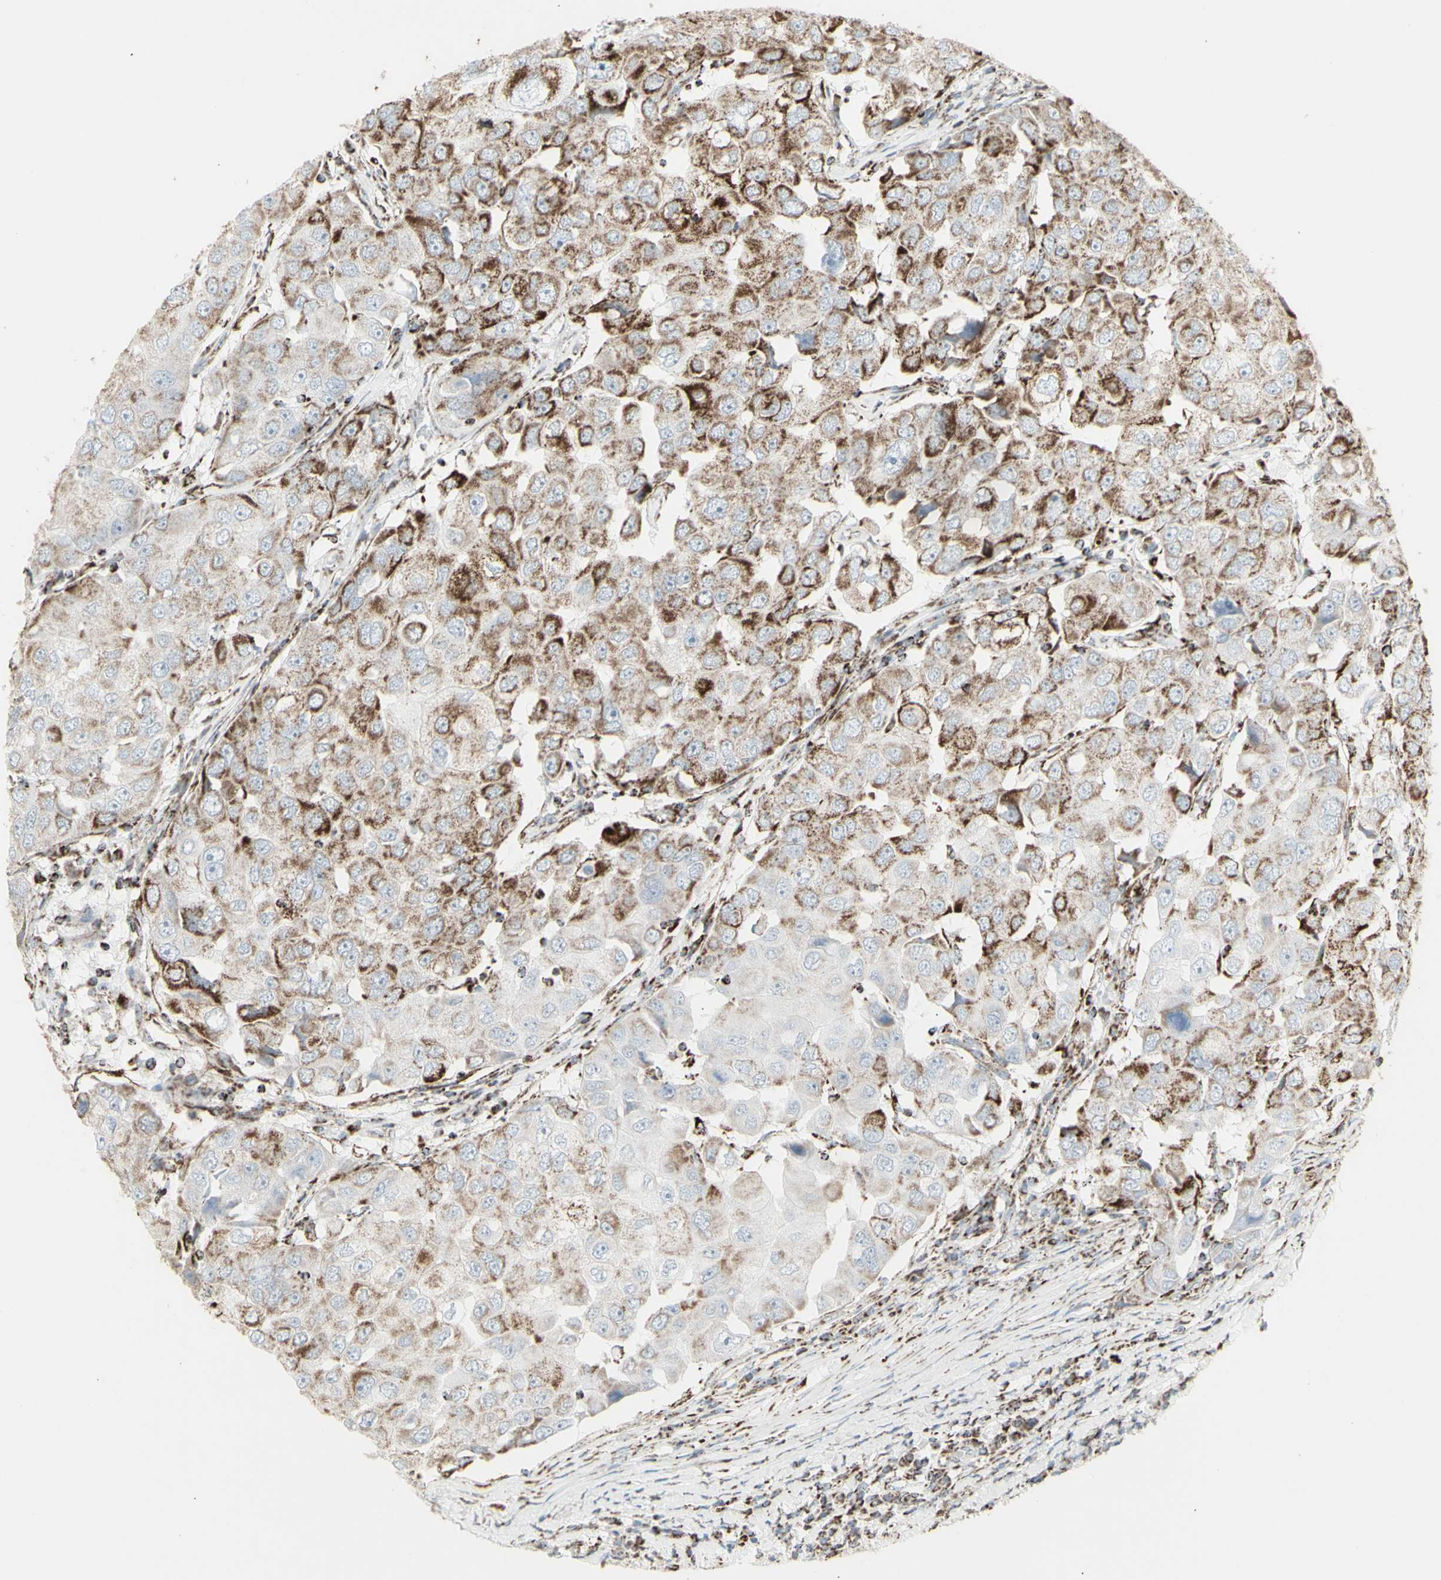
{"staining": {"intensity": "moderate", "quantity": "25%-75%", "location": "cytoplasmic/membranous"}, "tissue": "breast cancer", "cell_type": "Tumor cells", "image_type": "cancer", "snomed": [{"axis": "morphology", "description": "Duct carcinoma"}, {"axis": "topography", "description": "Breast"}], "caption": "Breast cancer (invasive ductal carcinoma) stained for a protein reveals moderate cytoplasmic/membranous positivity in tumor cells.", "gene": "PLGRKT", "patient": {"sex": "female", "age": 27}}